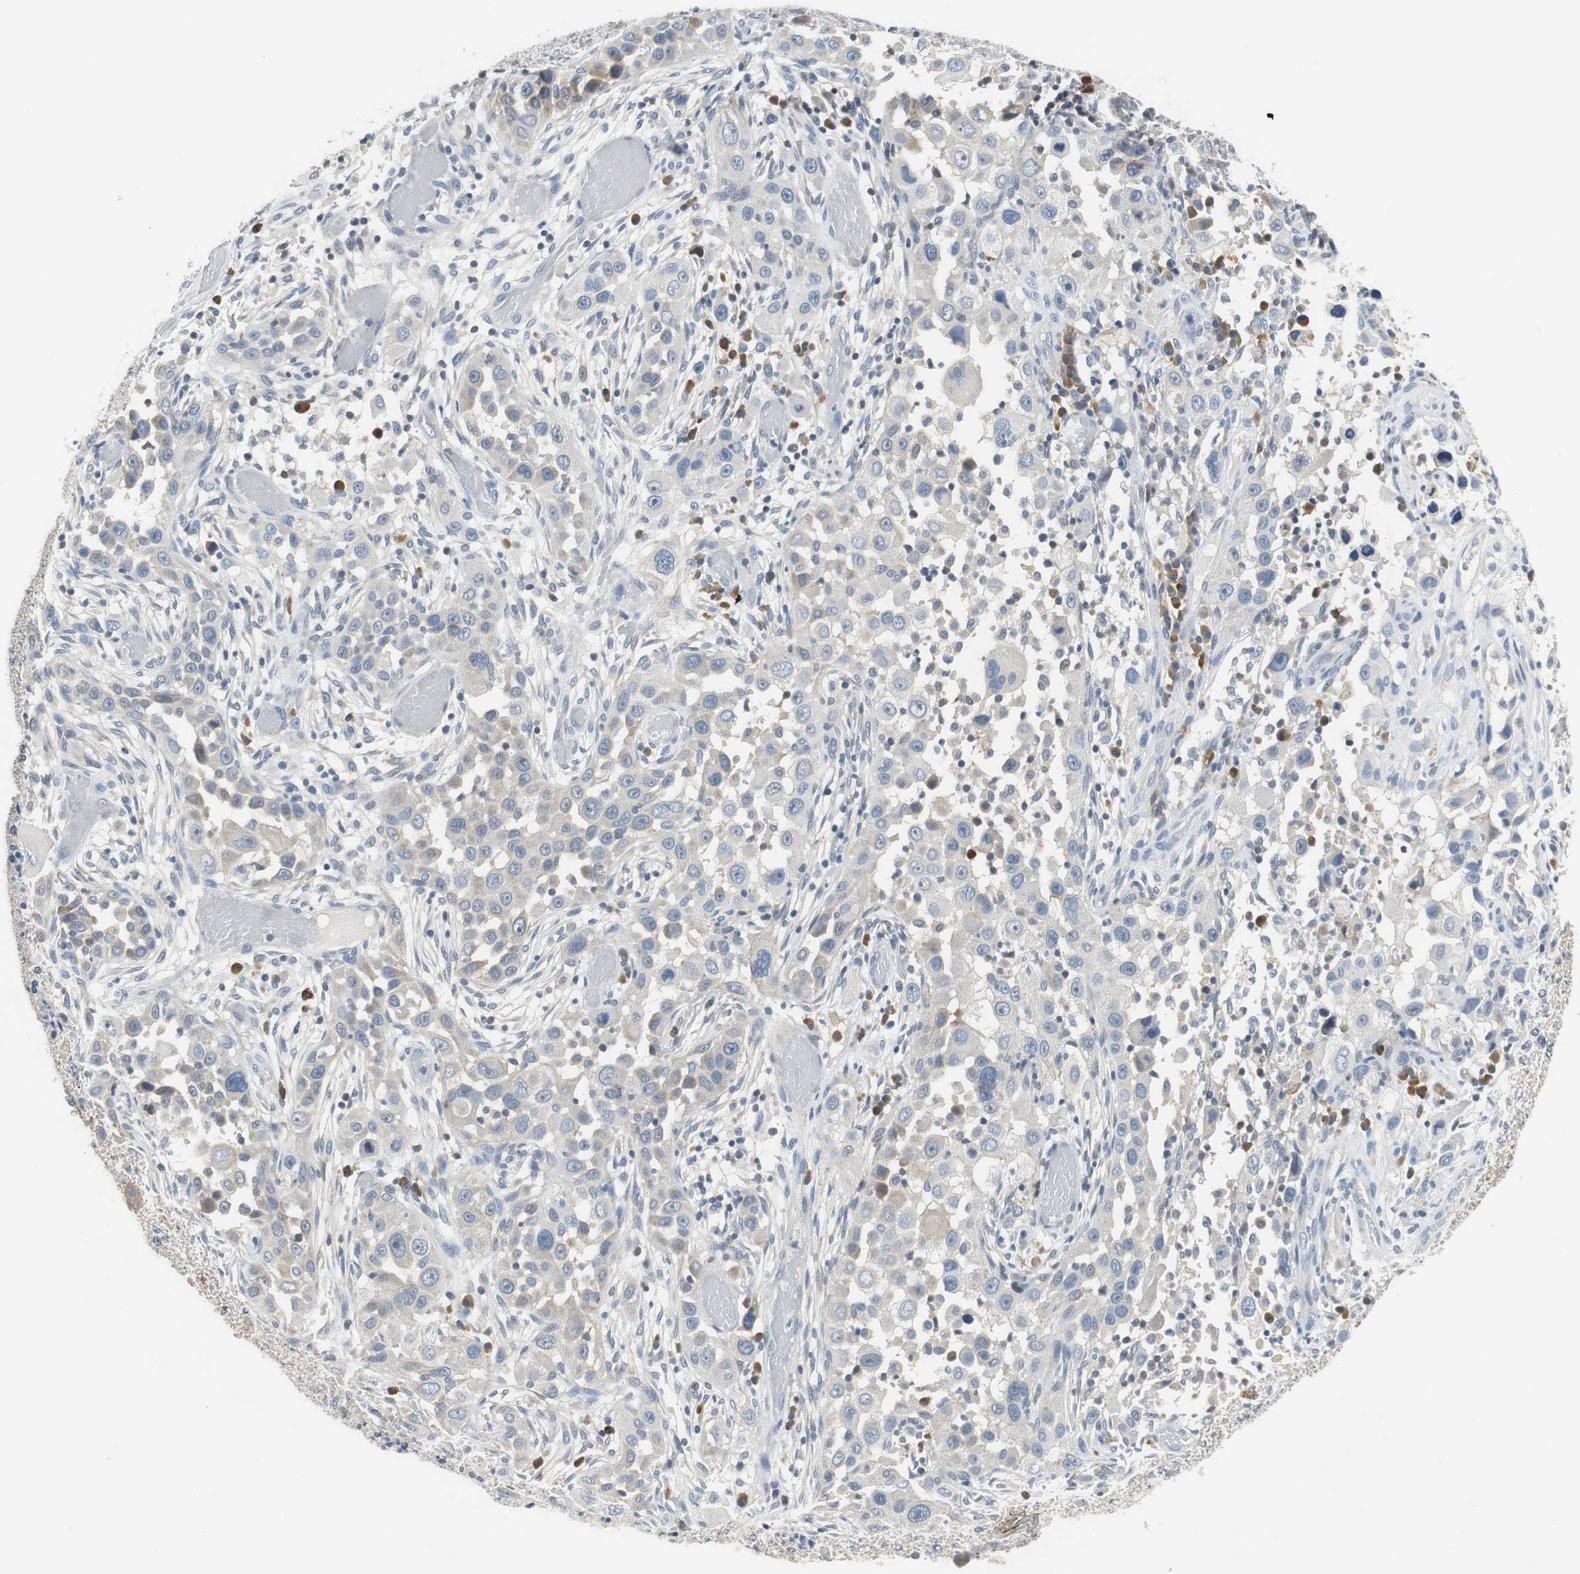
{"staining": {"intensity": "weak", "quantity": "25%-75%", "location": "cytoplasmic/membranous"}, "tissue": "head and neck cancer", "cell_type": "Tumor cells", "image_type": "cancer", "snomed": [{"axis": "morphology", "description": "Carcinoma, NOS"}, {"axis": "topography", "description": "Head-Neck"}], "caption": "Immunohistochemical staining of carcinoma (head and neck) reveals low levels of weak cytoplasmic/membranous expression in approximately 25%-75% of tumor cells.", "gene": "GLCCI1", "patient": {"sex": "male", "age": 87}}